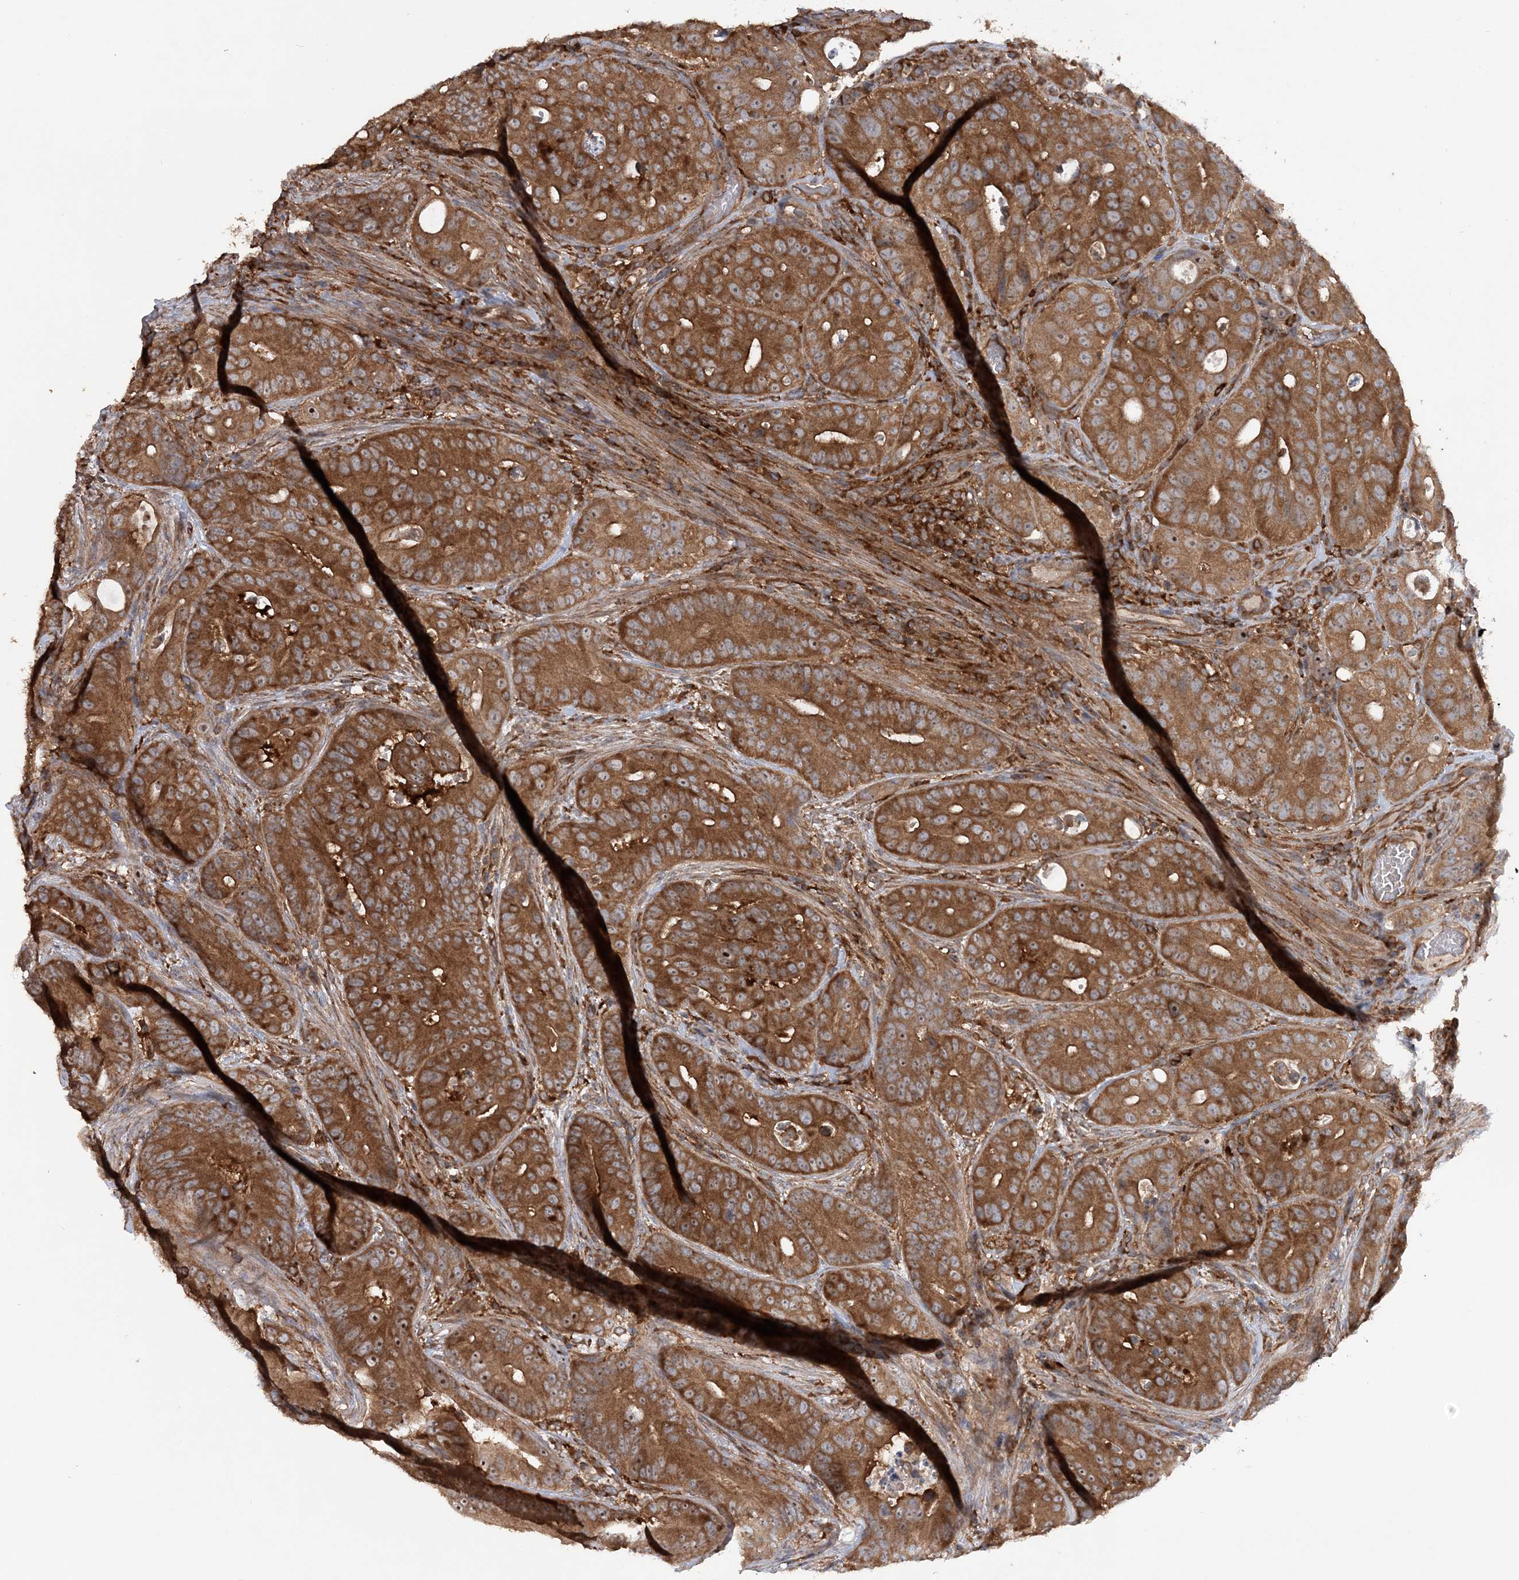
{"staining": {"intensity": "strong", "quantity": ">75%", "location": "cytoplasmic/membranous,nuclear"}, "tissue": "colorectal cancer", "cell_type": "Tumor cells", "image_type": "cancer", "snomed": [{"axis": "morphology", "description": "Adenocarcinoma, NOS"}, {"axis": "topography", "description": "Colon"}], "caption": "Colorectal adenocarcinoma stained with immunohistochemistry demonstrates strong cytoplasmic/membranous and nuclear staining in about >75% of tumor cells. The protein is shown in brown color, while the nuclei are stained blue.", "gene": "ACAP2", "patient": {"sex": "male", "age": 83}}